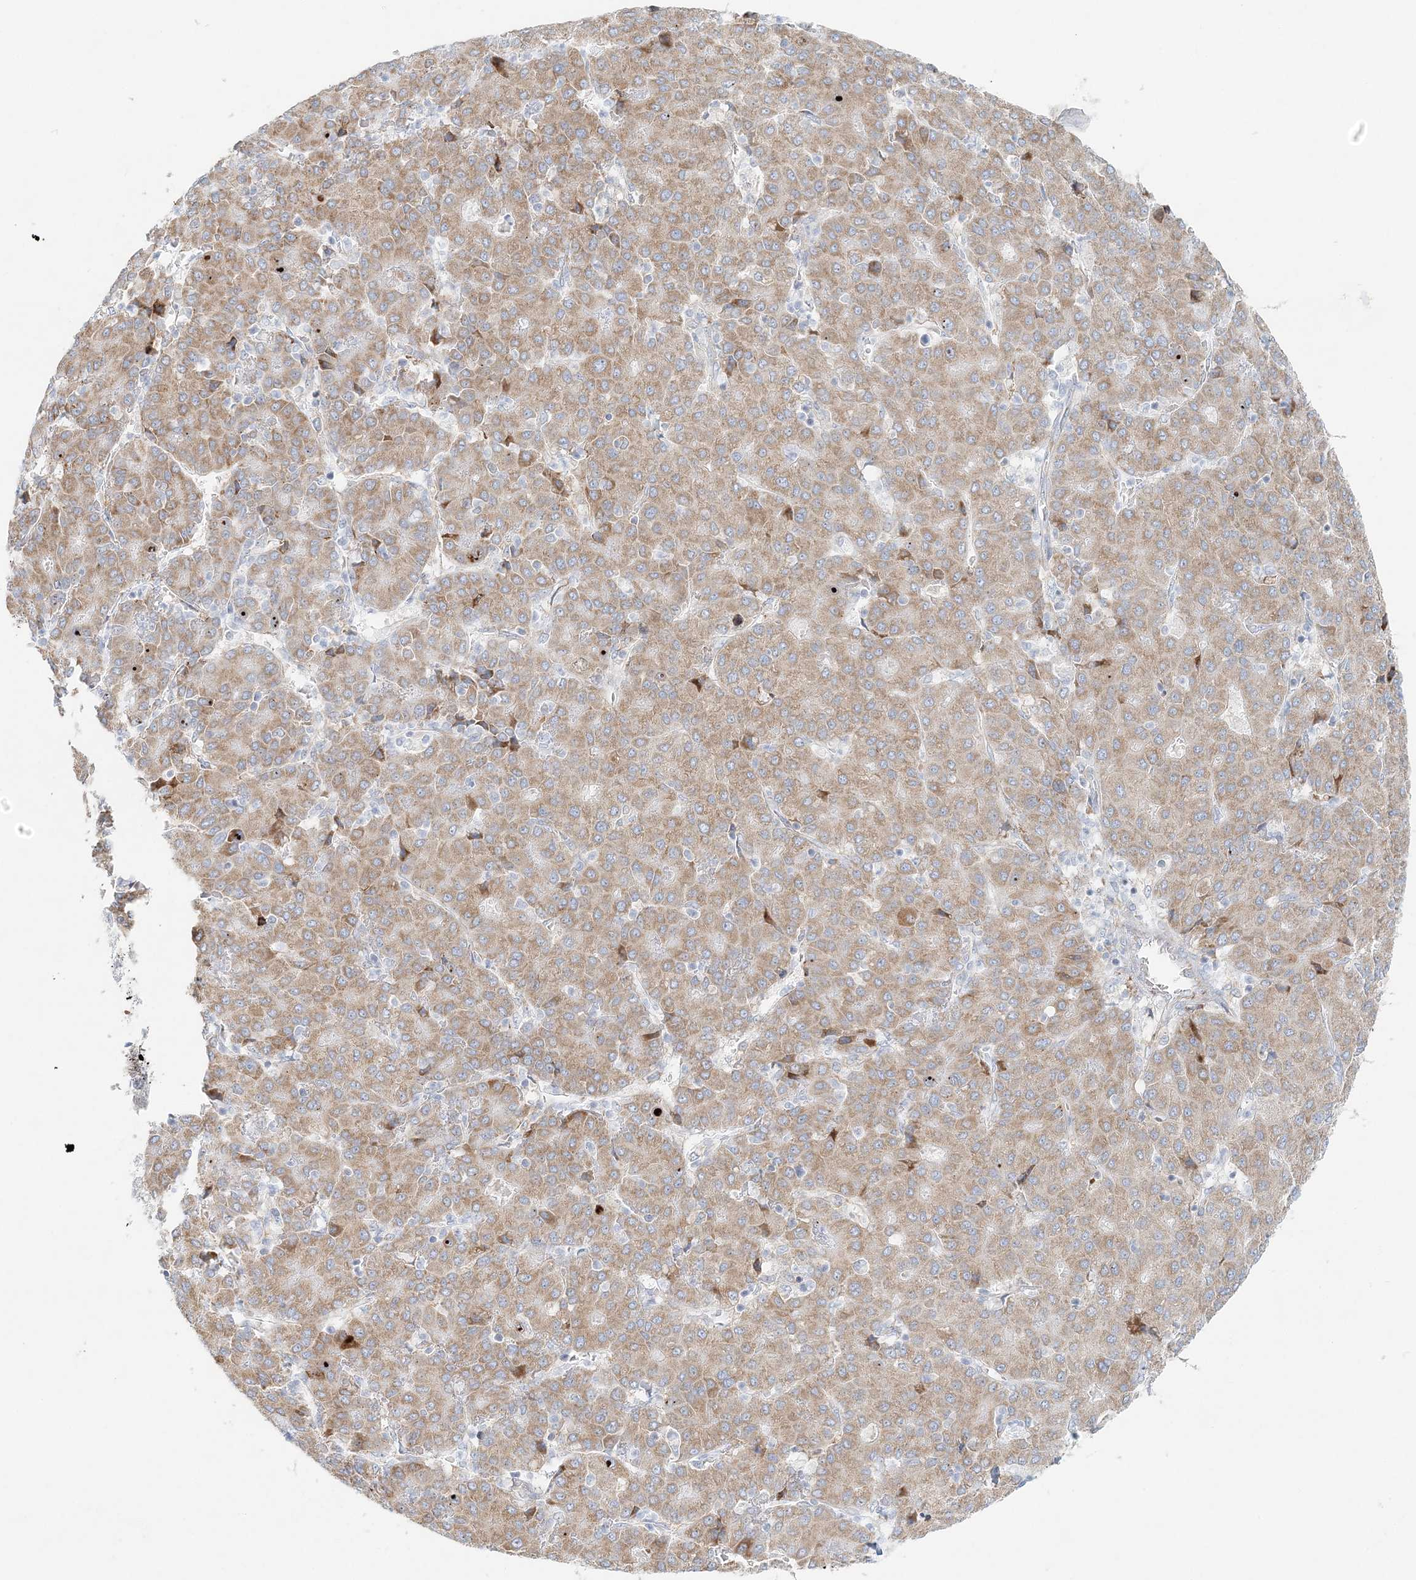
{"staining": {"intensity": "moderate", "quantity": ">75%", "location": "cytoplasmic/membranous"}, "tissue": "liver cancer", "cell_type": "Tumor cells", "image_type": "cancer", "snomed": [{"axis": "morphology", "description": "Carcinoma, Hepatocellular, NOS"}, {"axis": "topography", "description": "Liver"}], "caption": "This photomicrograph displays IHC staining of human liver cancer, with medium moderate cytoplasmic/membranous positivity in approximately >75% of tumor cells.", "gene": "STK11IP", "patient": {"sex": "male", "age": 65}}